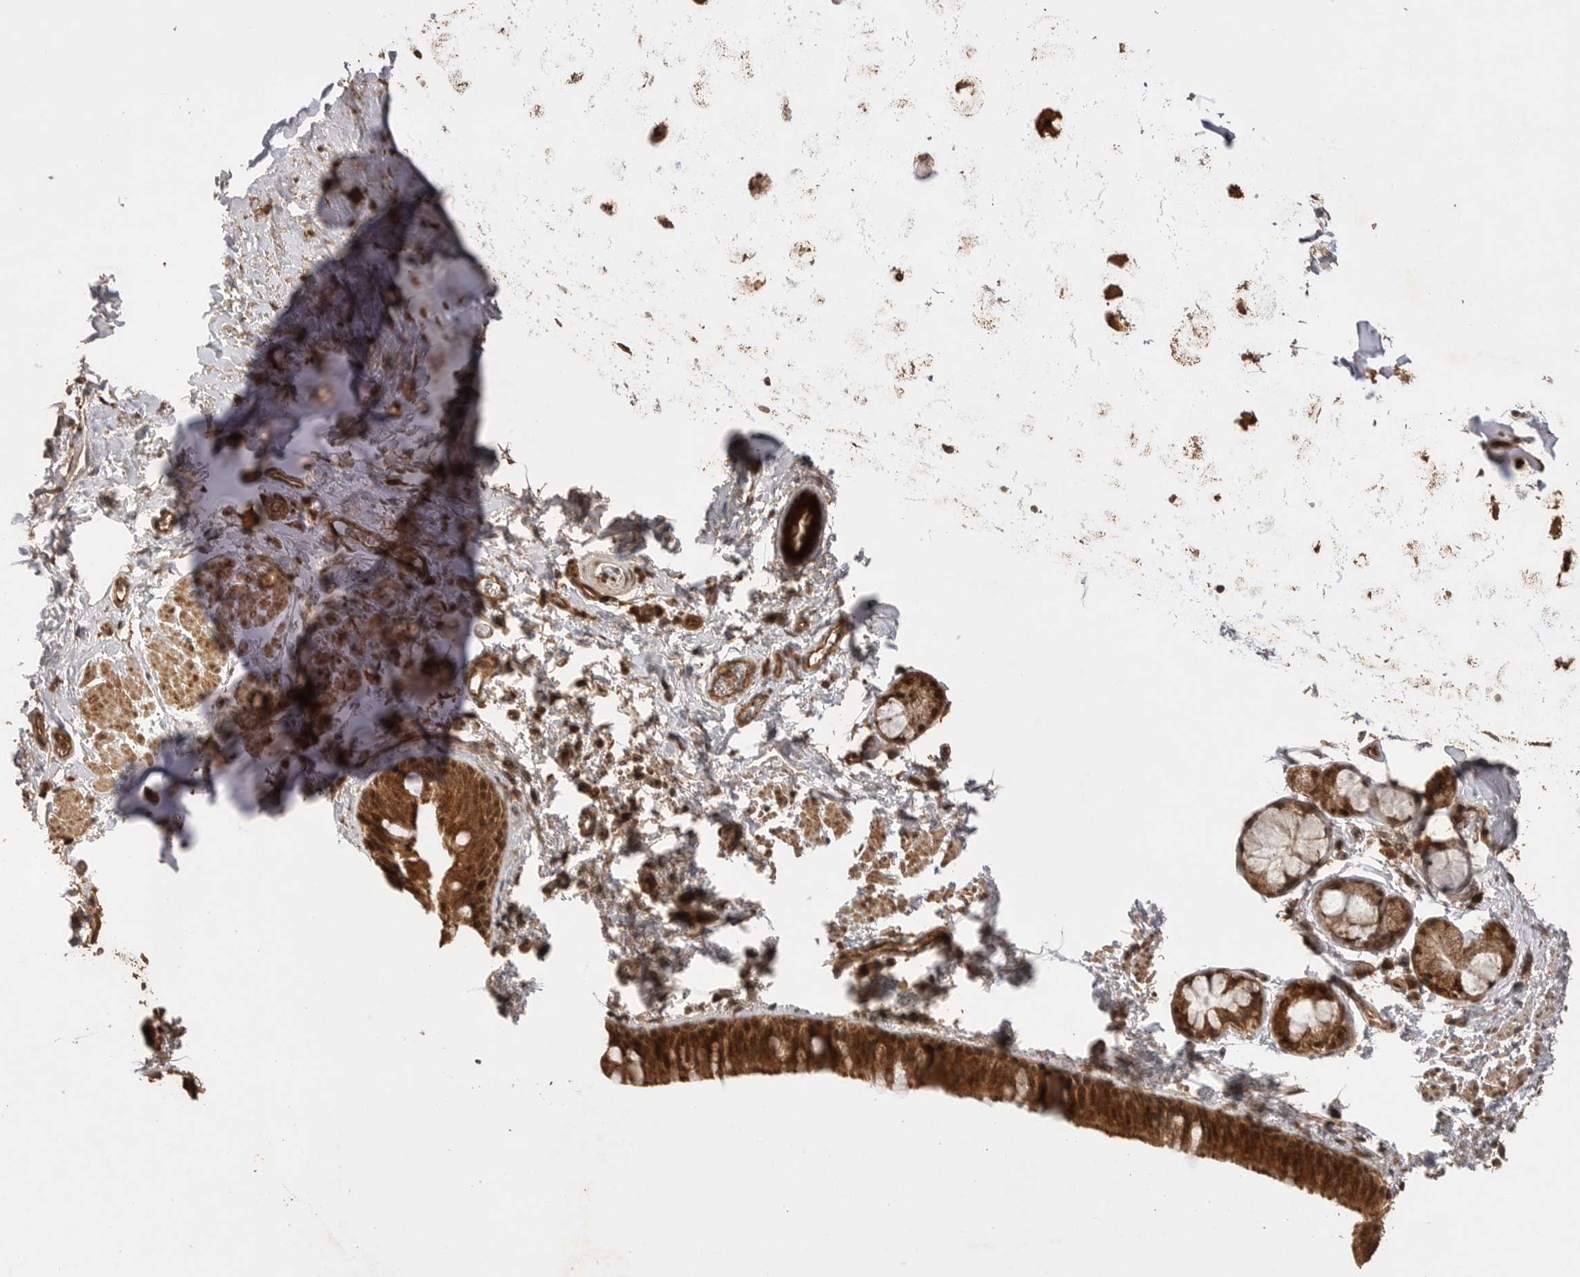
{"staining": {"intensity": "strong", "quantity": ">75%", "location": "cytoplasmic/membranous,nuclear"}, "tissue": "bronchus", "cell_type": "Respiratory epithelial cells", "image_type": "normal", "snomed": [{"axis": "morphology", "description": "Normal tissue, NOS"}, {"axis": "topography", "description": "Cartilage tissue"}, {"axis": "topography", "description": "Bronchus"}, {"axis": "topography", "description": "Lung"}], "caption": "Immunohistochemistry (IHC) histopathology image of benign bronchus stained for a protein (brown), which displays high levels of strong cytoplasmic/membranous,nuclear expression in about >75% of respiratory epithelial cells.", "gene": "BOC", "patient": {"sex": "male", "age": 64}}